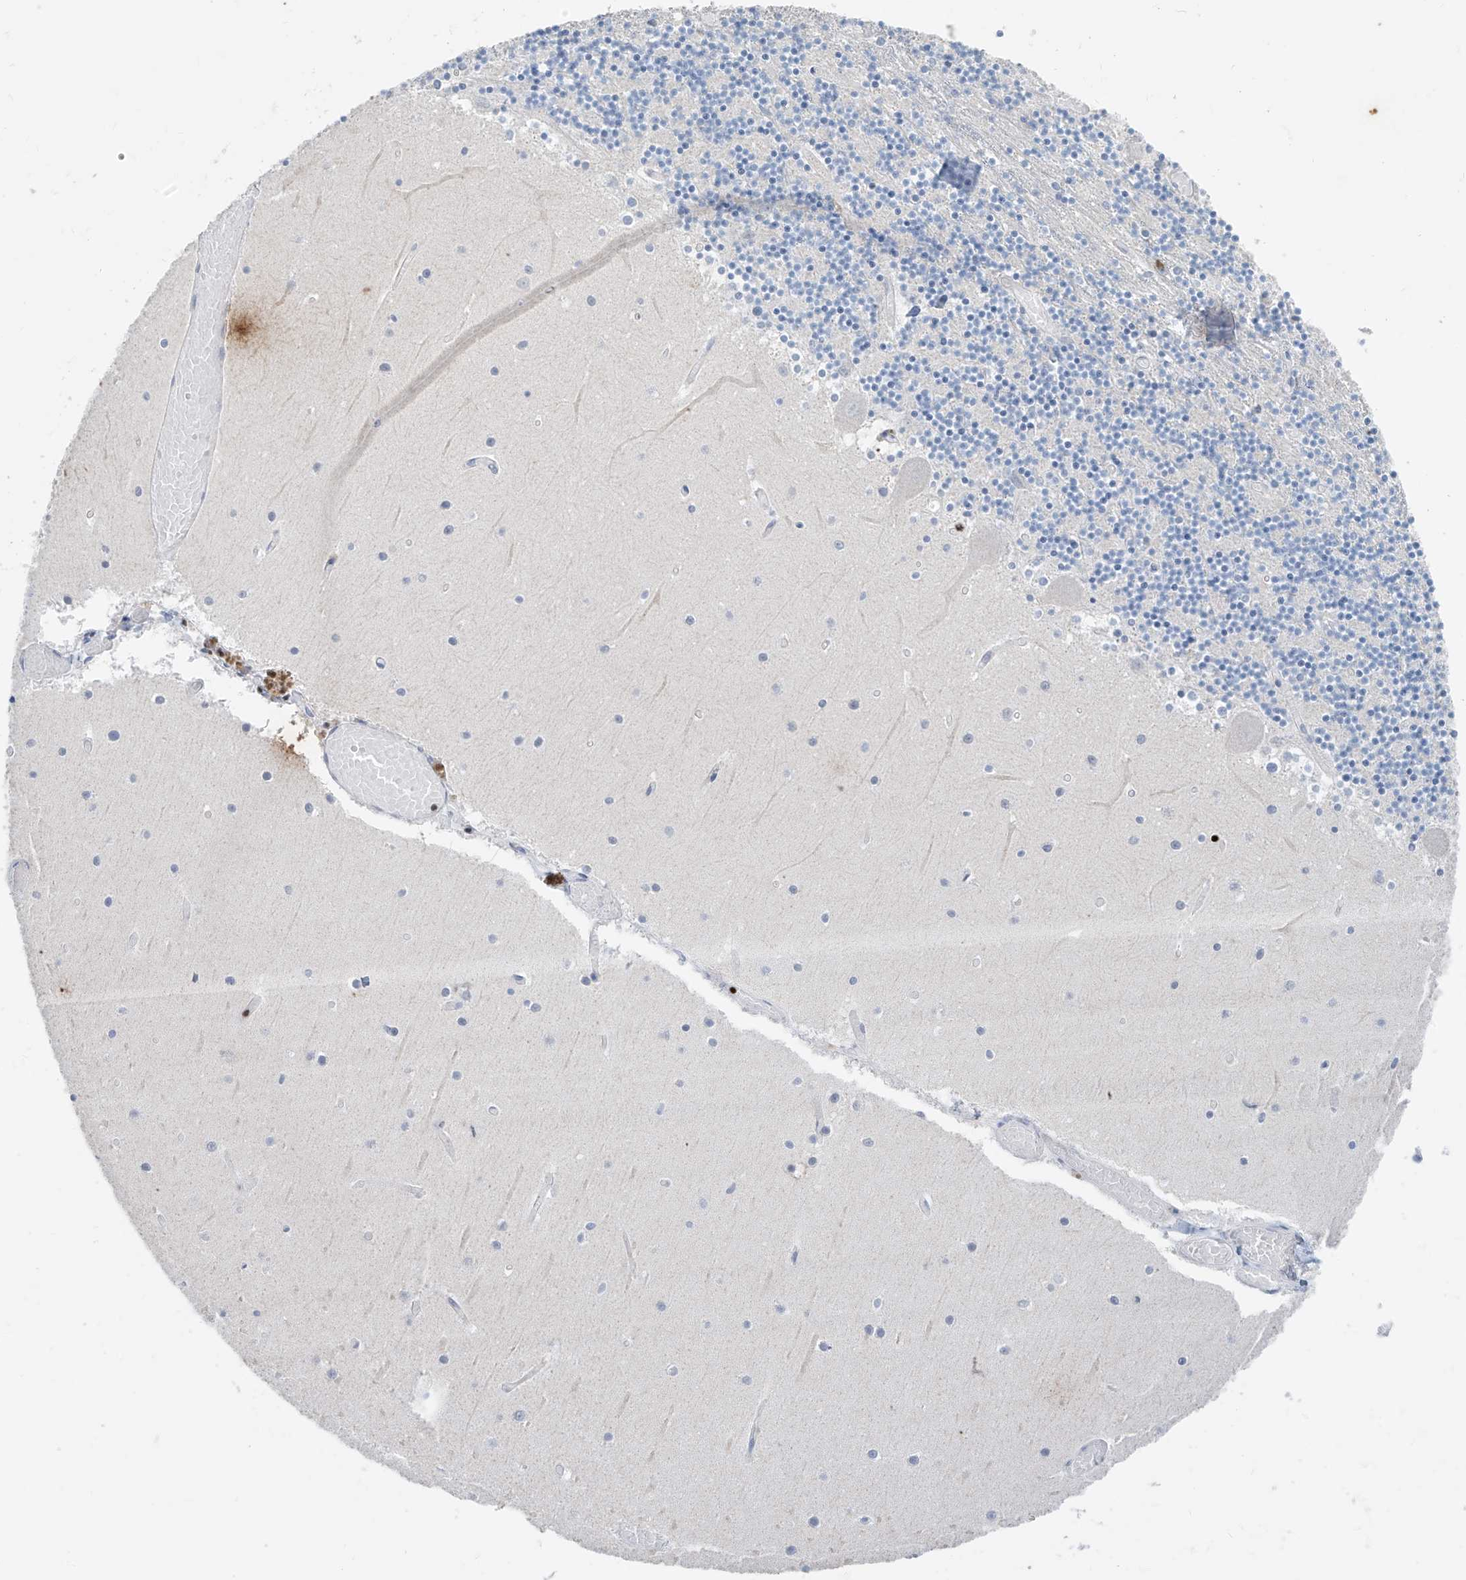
{"staining": {"intensity": "negative", "quantity": "none", "location": "none"}, "tissue": "cerebellum", "cell_type": "Cells in granular layer", "image_type": "normal", "snomed": [{"axis": "morphology", "description": "Normal tissue, NOS"}, {"axis": "topography", "description": "Cerebellum"}], "caption": "A micrograph of cerebellum stained for a protein demonstrates no brown staining in cells in granular layer.", "gene": "TBX21", "patient": {"sex": "female", "age": 28}}